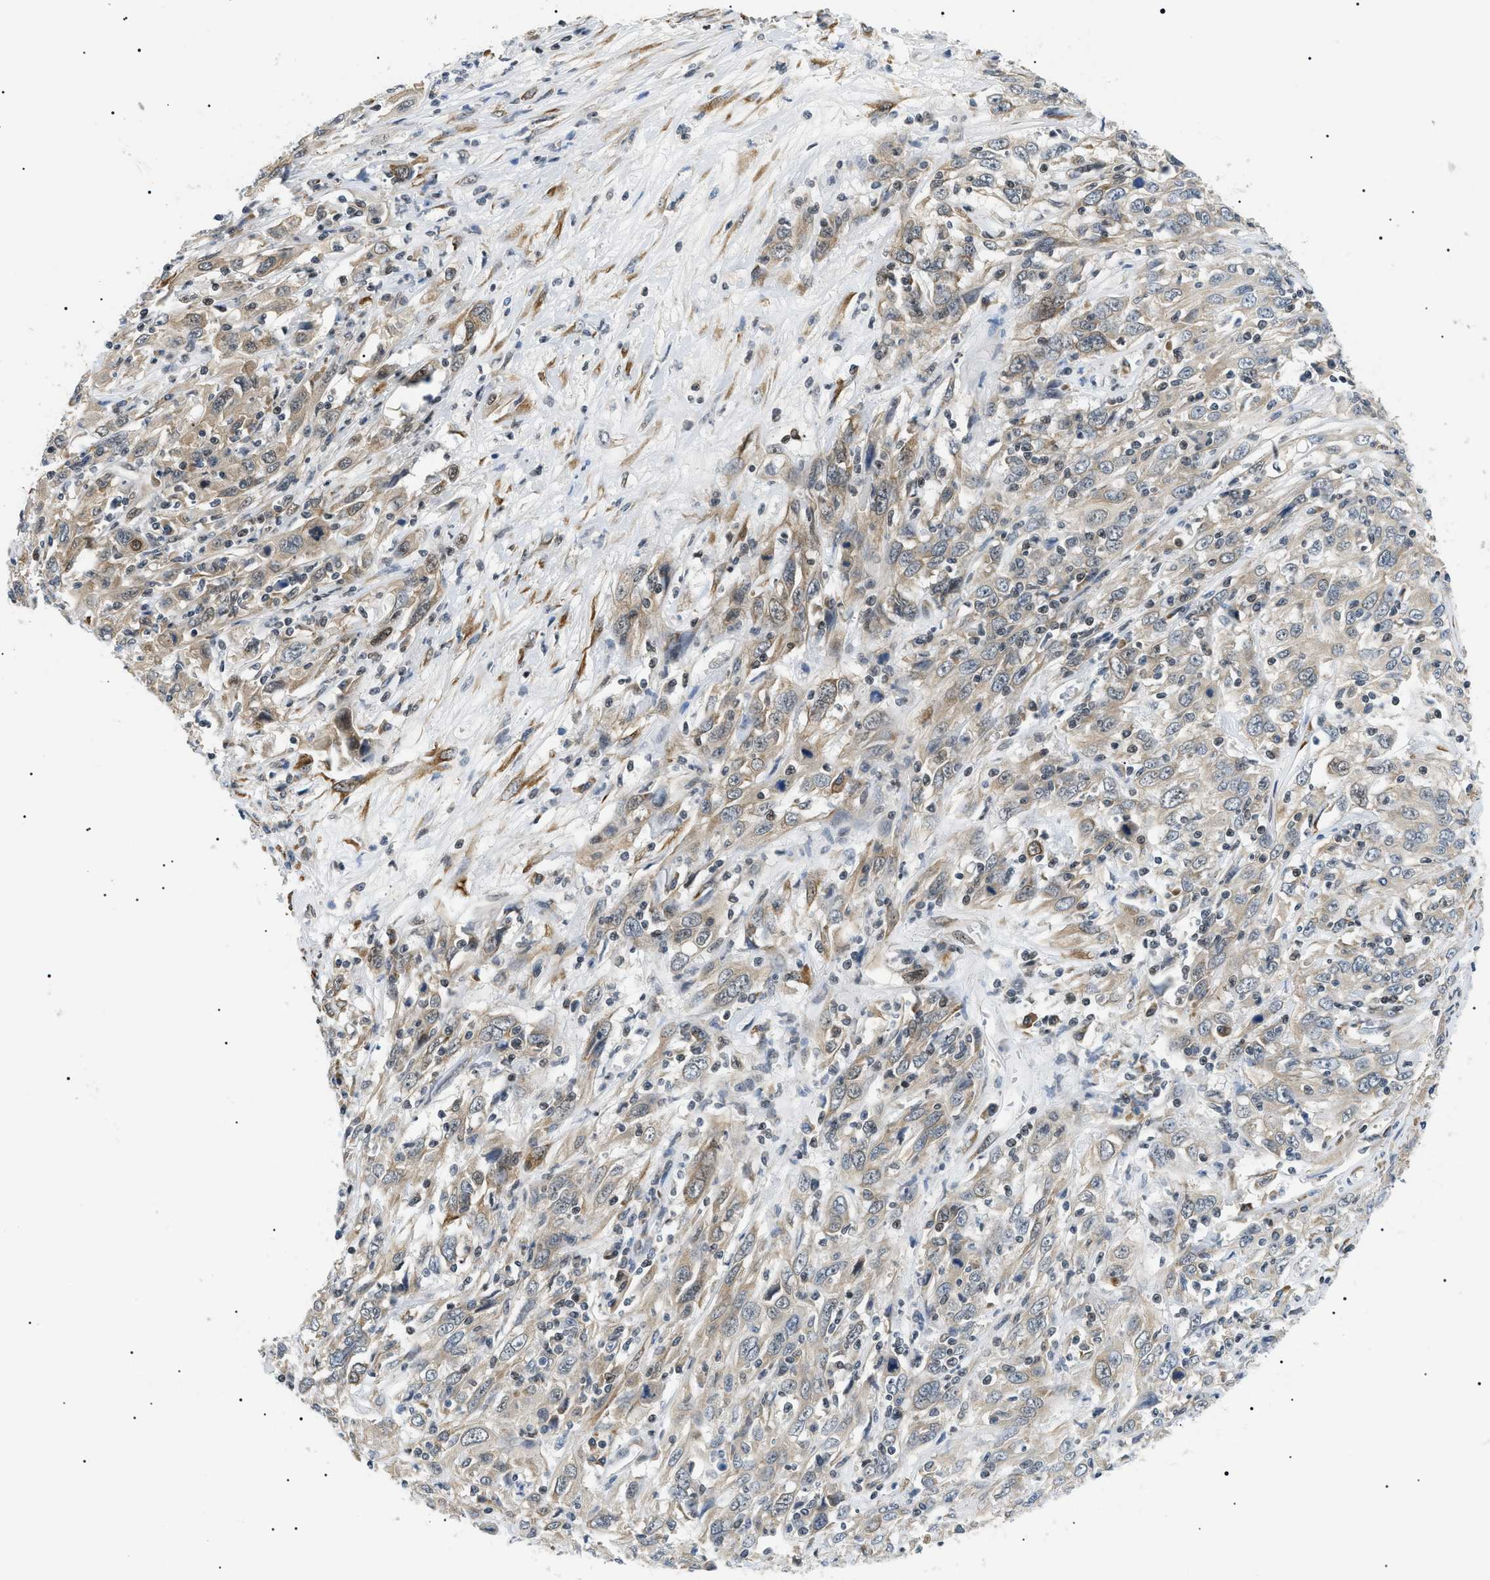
{"staining": {"intensity": "weak", "quantity": ">75%", "location": "cytoplasmic/membranous"}, "tissue": "cervical cancer", "cell_type": "Tumor cells", "image_type": "cancer", "snomed": [{"axis": "morphology", "description": "Squamous cell carcinoma, NOS"}, {"axis": "topography", "description": "Cervix"}], "caption": "Squamous cell carcinoma (cervical) stained with DAB immunohistochemistry (IHC) demonstrates low levels of weak cytoplasmic/membranous positivity in approximately >75% of tumor cells.", "gene": "CWC25", "patient": {"sex": "female", "age": 46}}